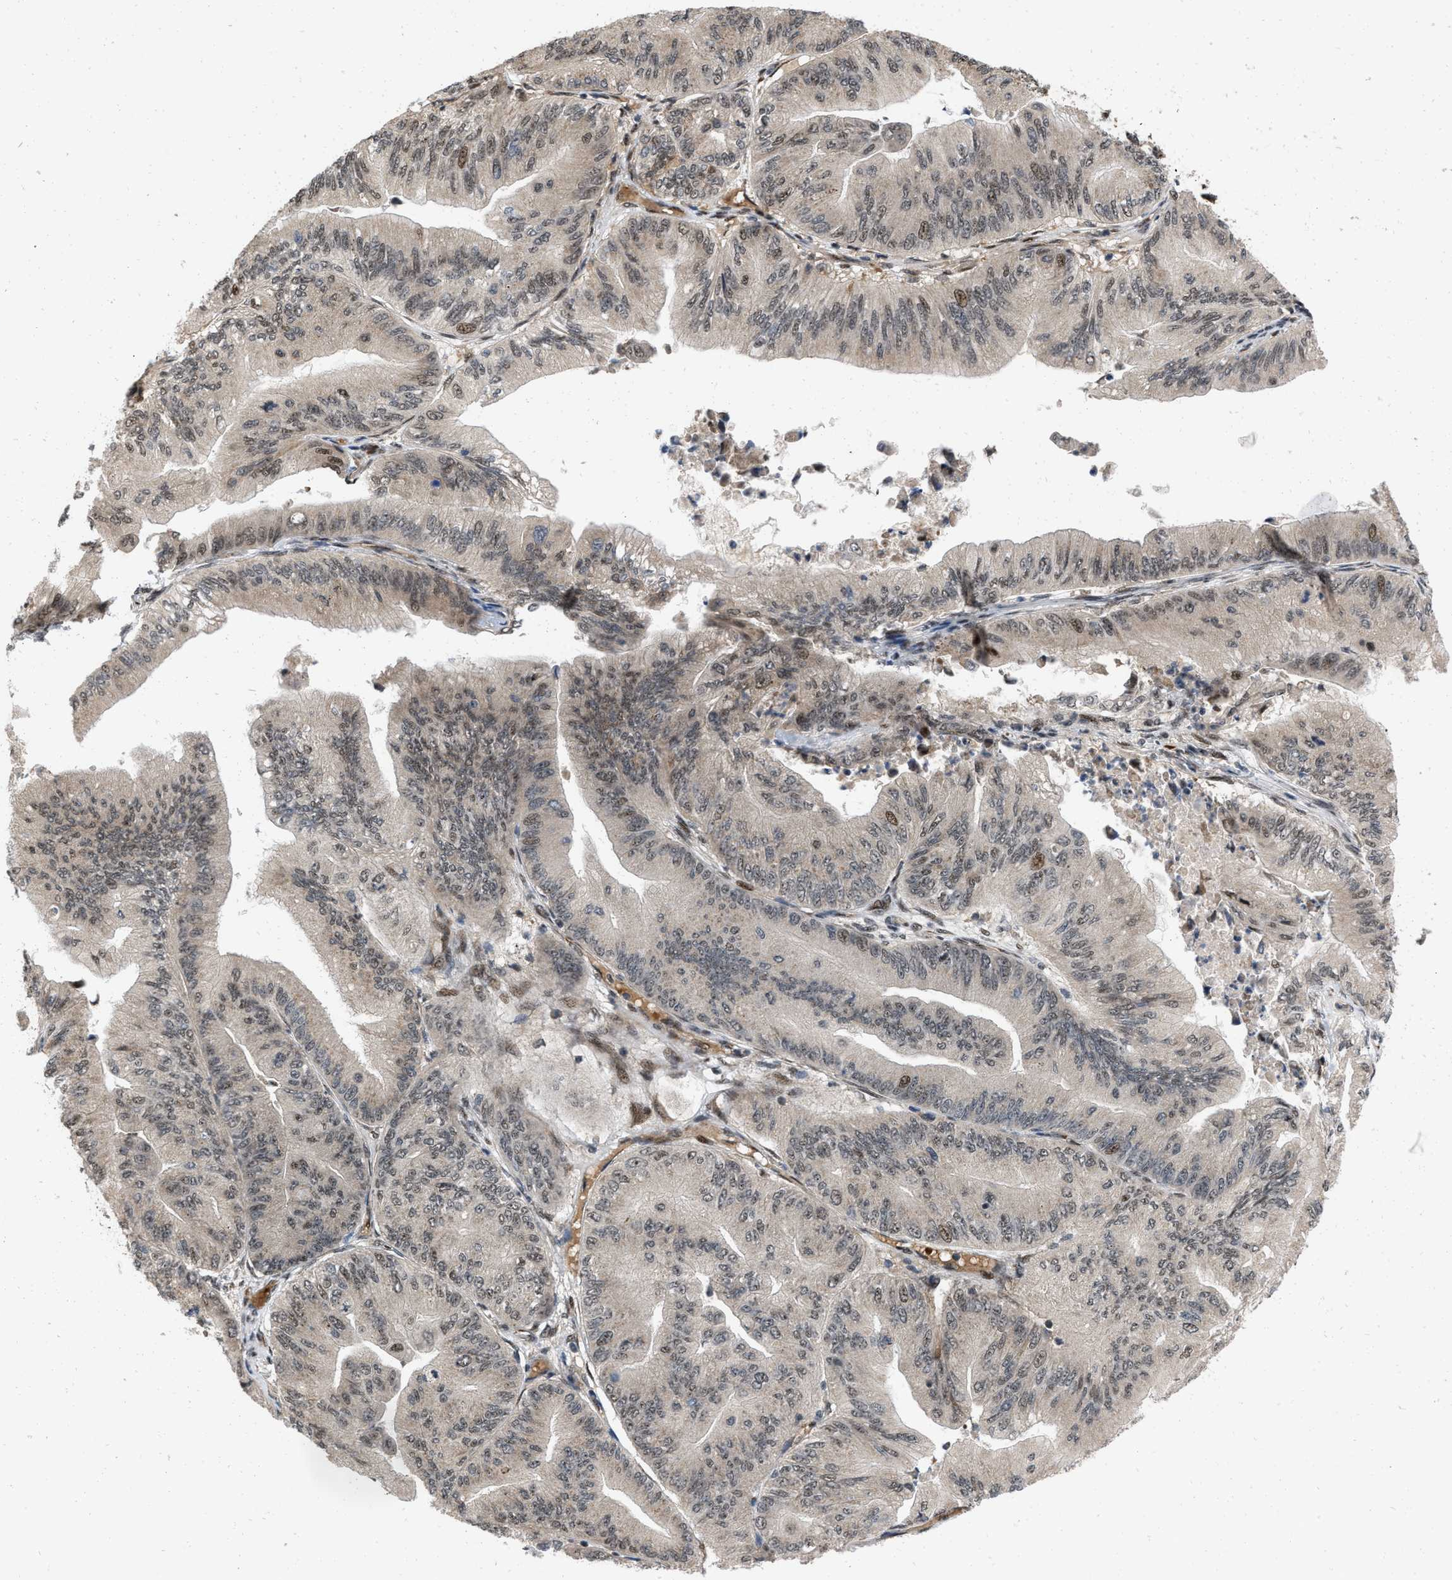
{"staining": {"intensity": "moderate", "quantity": ">75%", "location": "nuclear"}, "tissue": "ovarian cancer", "cell_type": "Tumor cells", "image_type": "cancer", "snomed": [{"axis": "morphology", "description": "Cystadenocarcinoma, mucinous, NOS"}, {"axis": "topography", "description": "Ovary"}], "caption": "Ovarian cancer stained for a protein demonstrates moderate nuclear positivity in tumor cells. (Stains: DAB (3,3'-diaminobenzidine) in brown, nuclei in blue, Microscopy: brightfield microscopy at high magnification).", "gene": "ANKRD11", "patient": {"sex": "female", "age": 61}}